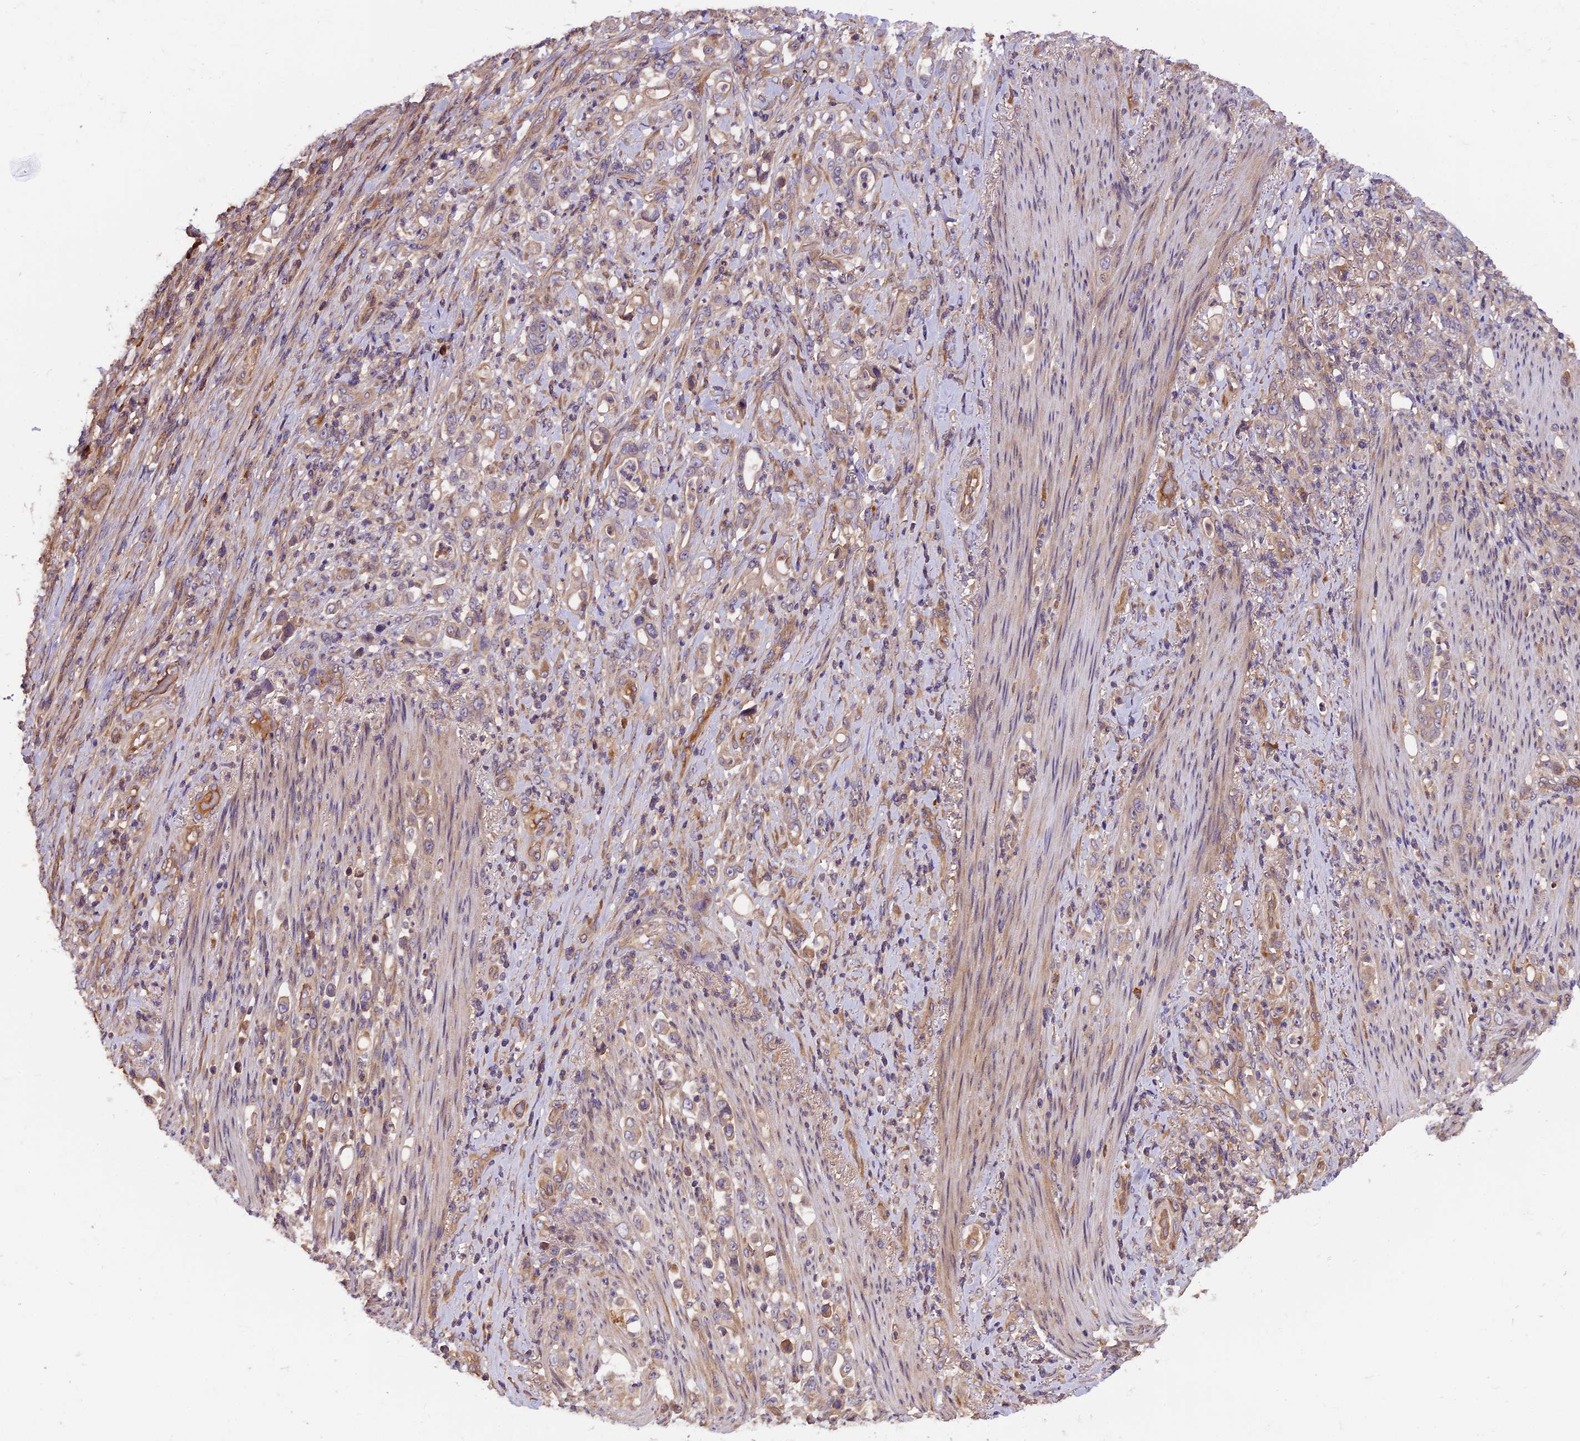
{"staining": {"intensity": "weak", "quantity": "25%-75%", "location": "cytoplasmic/membranous"}, "tissue": "stomach cancer", "cell_type": "Tumor cells", "image_type": "cancer", "snomed": [{"axis": "morphology", "description": "Normal tissue, NOS"}, {"axis": "morphology", "description": "Adenocarcinoma, NOS"}, {"axis": "topography", "description": "Stomach"}], "caption": "Protein staining displays weak cytoplasmic/membranous staining in approximately 25%-75% of tumor cells in stomach adenocarcinoma.", "gene": "SETD6", "patient": {"sex": "female", "age": 79}}